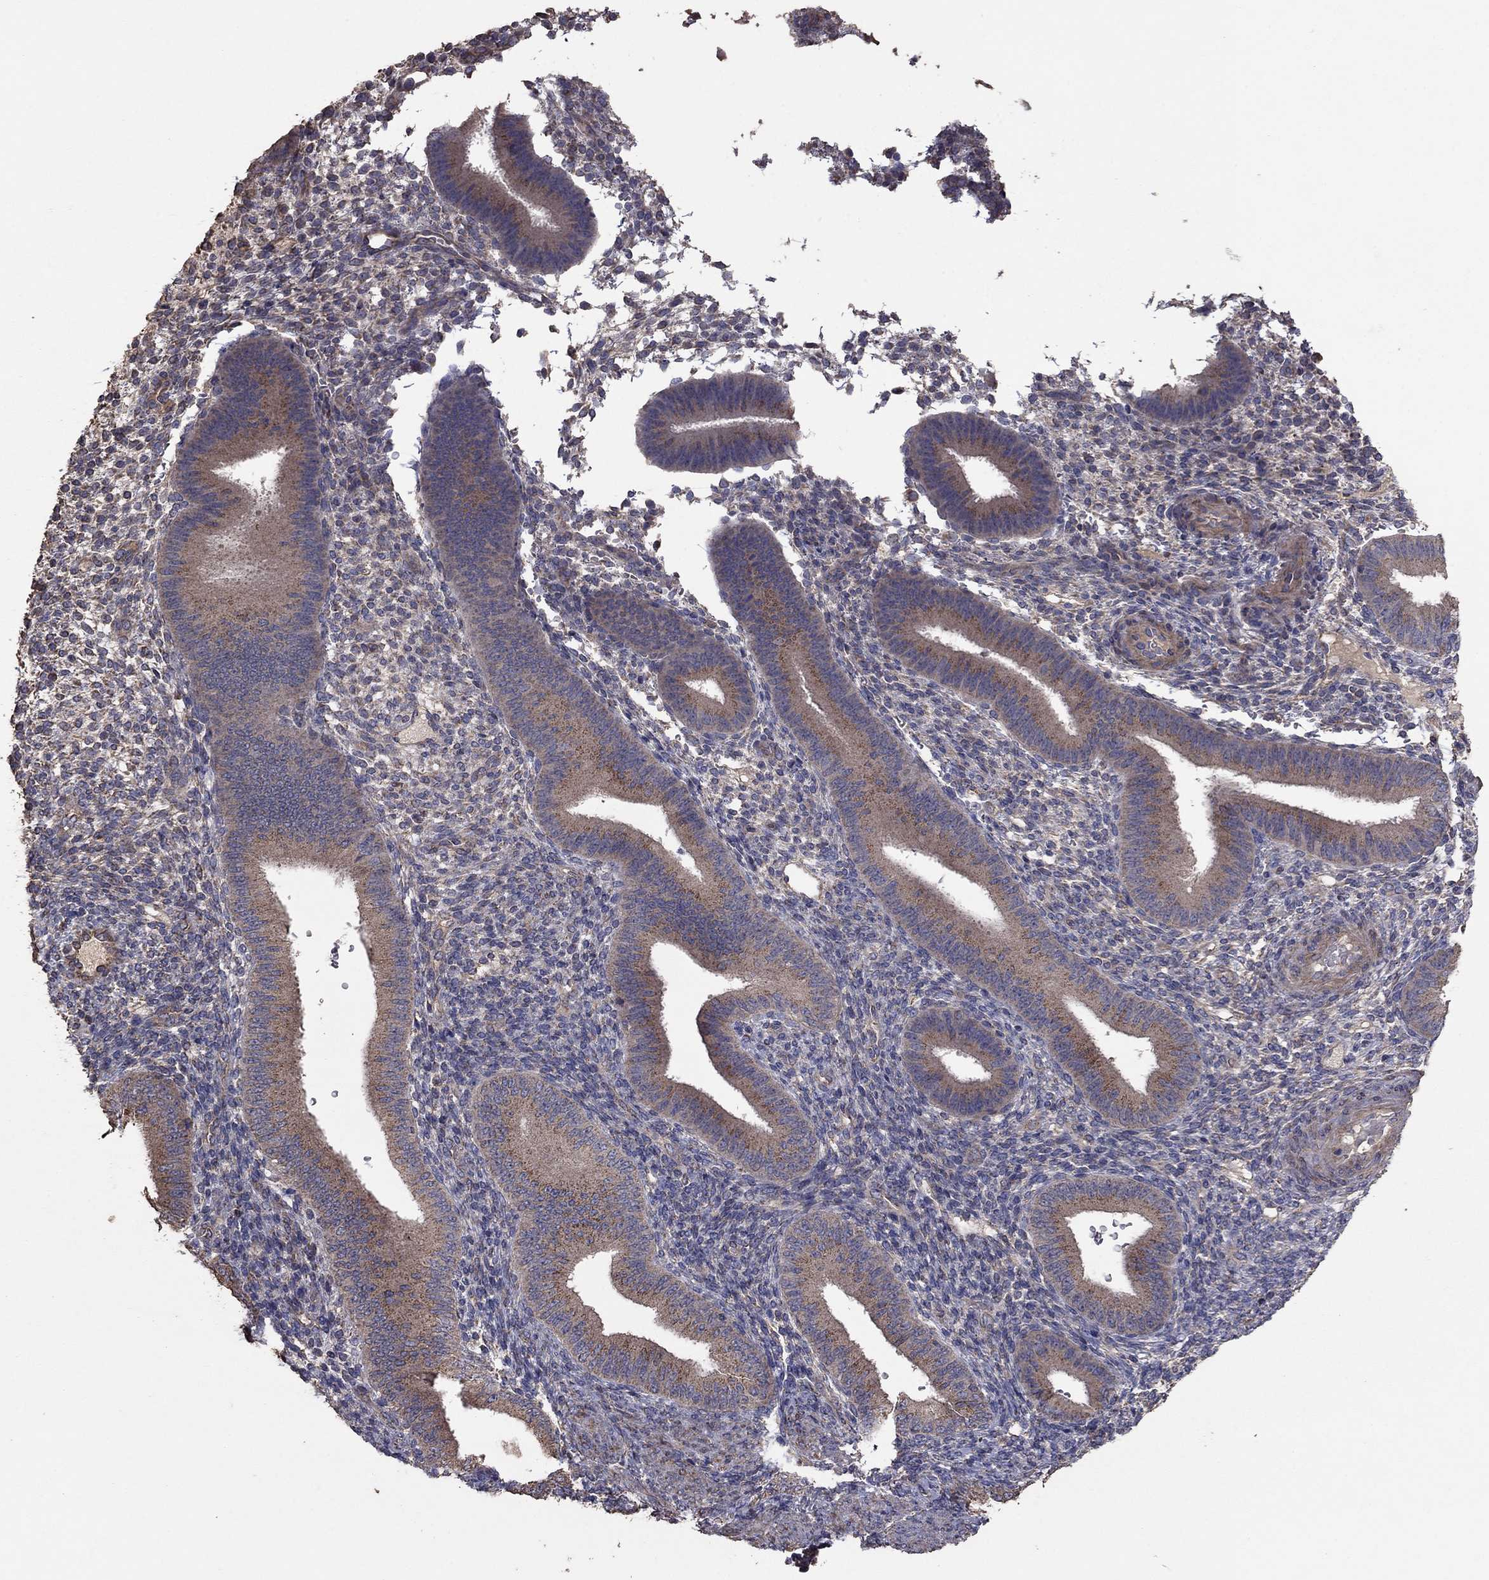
{"staining": {"intensity": "negative", "quantity": "none", "location": "none"}, "tissue": "endometrium", "cell_type": "Cells in endometrial stroma", "image_type": "normal", "snomed": [{"axis": "morphology", "description": "Normal tissue, NOS"}, {"axis": "topography", "description": "Endometrium"}], "caption": "This image is of normal endometrium stained with immunohistochemistry (IHC) to label a protein in brown with the nuclei are counter-stained blue. There is no staining in cells in endometrial stroma. Nuclei are stained in blue.", "gene": "FLT4", "patient": {"sex": "female", "age": 39}}